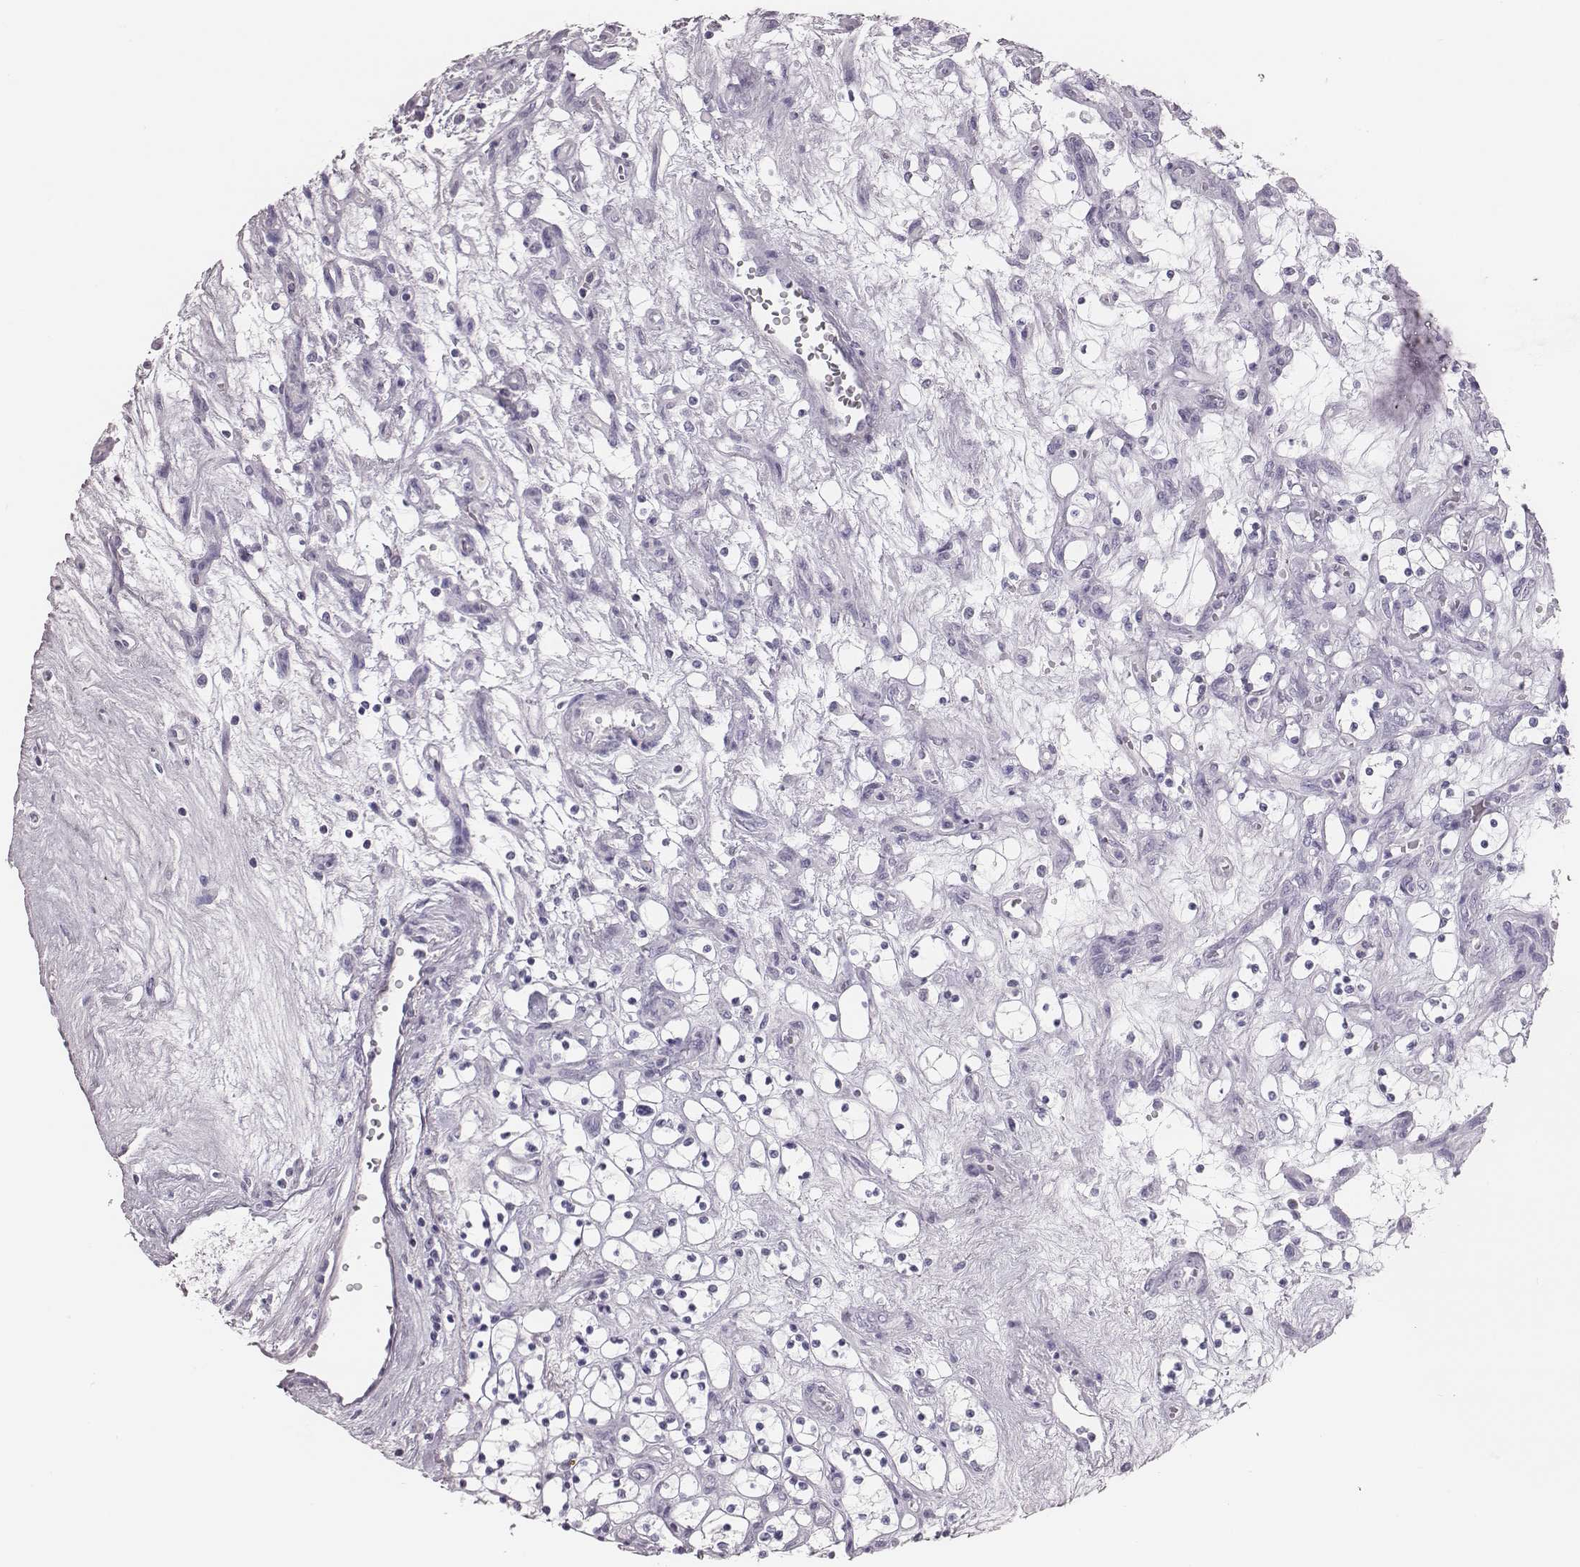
{"staining": {"intensity": "negative", "quantity": "none", "location": "none"}, "tissue": "renal cancer", "cell_type": "Tumor cells", "image_type": "cancer", "snomed": [{"axis": "morphology", "description": "Adenocarcinoma, NOS"}, {"axis": "topography", "description": "Kidney"}], "caption": "The immunohistochemistry micrograph has no significant staining in tumor cells of renal cancer (adenocarcinoma) tissue.", "gene": "H1-6", "patient": {"sex": "female", "age": 69}}